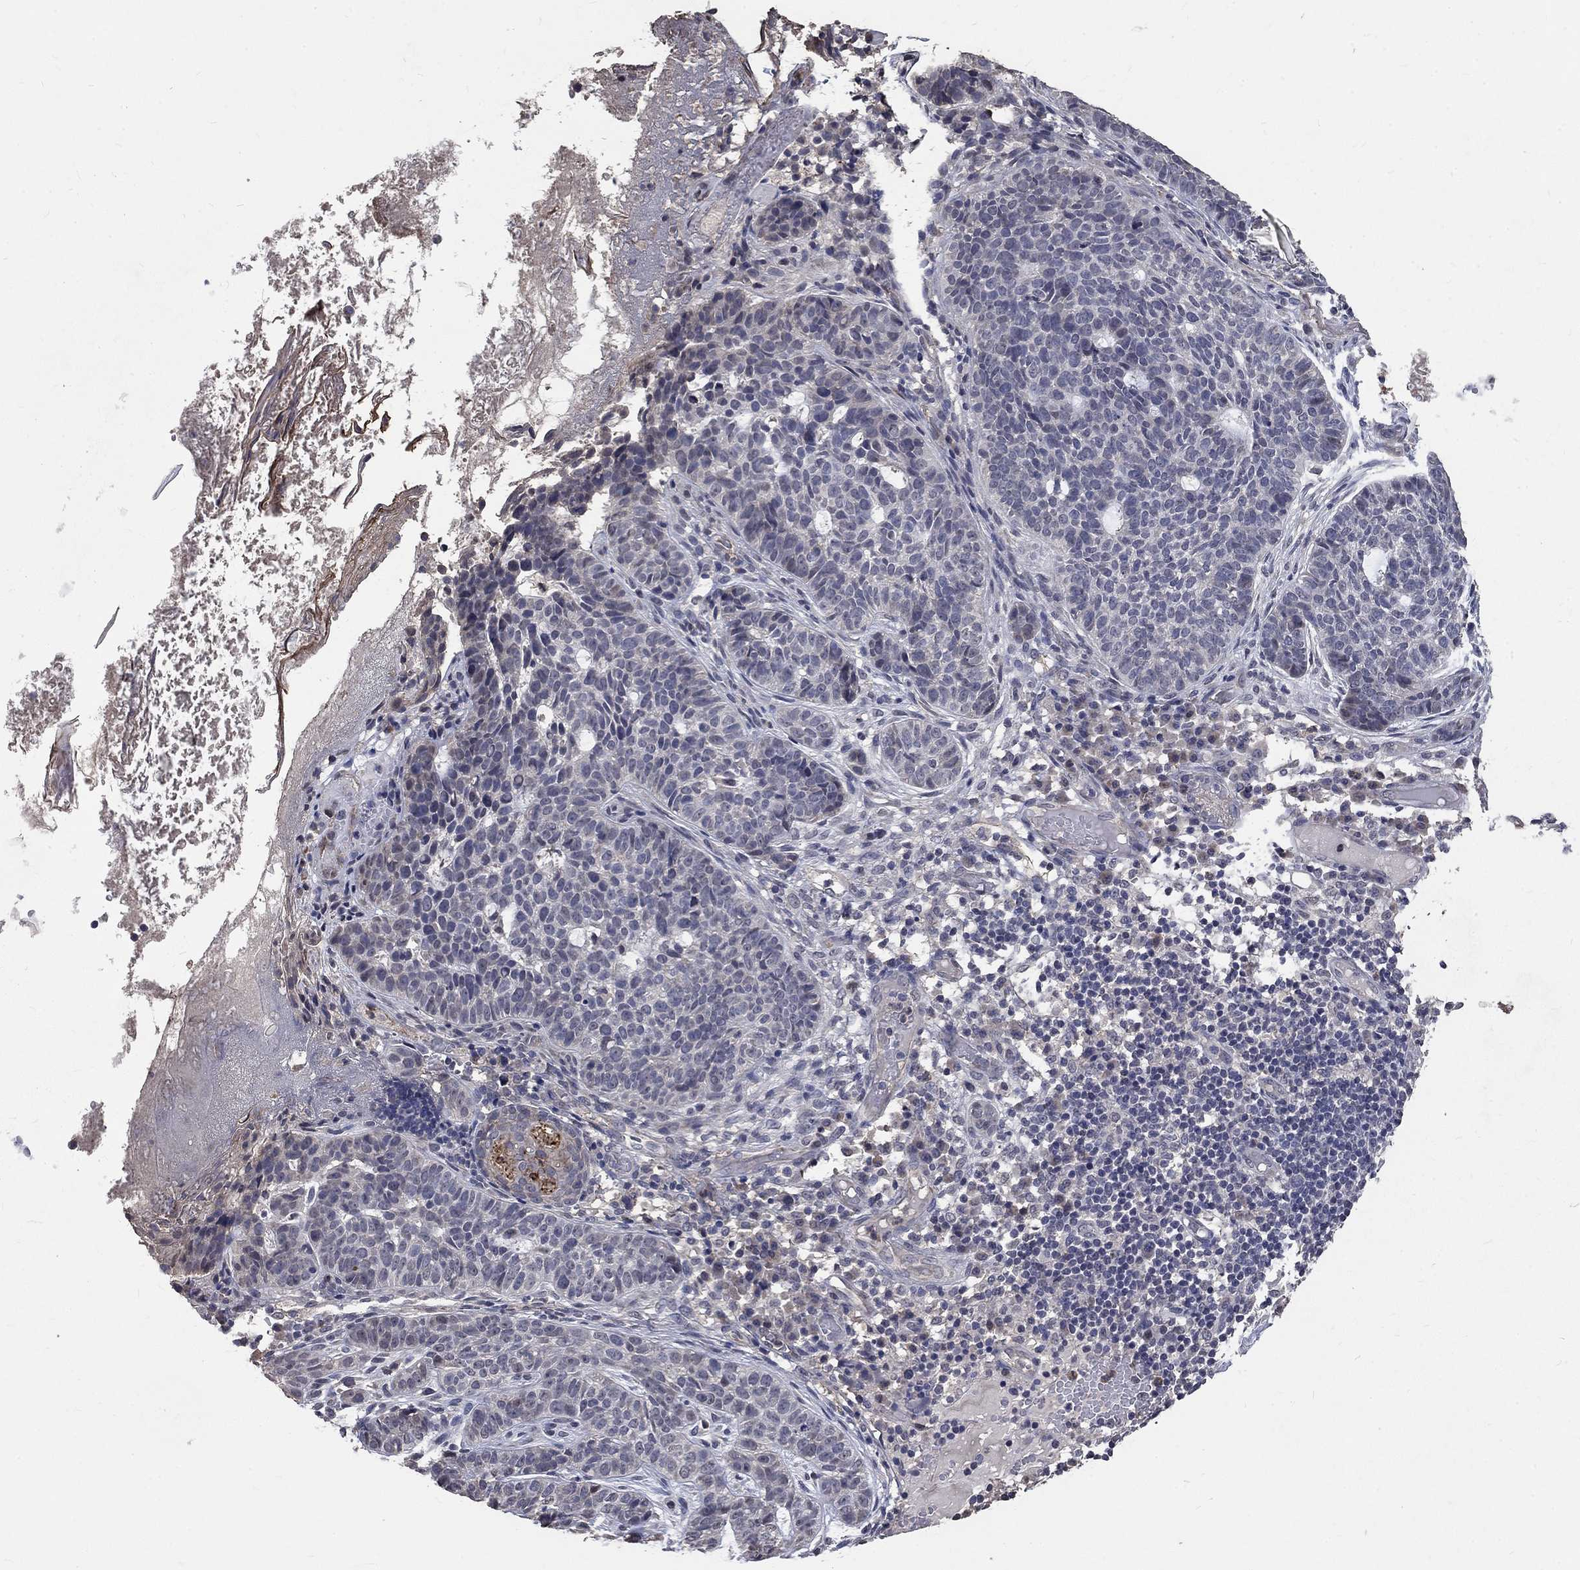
{"staining": {"intensity": "negative", "quantity": "none", "location": "none"}, "tissue": "skin cancer", "cell_type": "Tumor cells", "image_type": "cancer", "snomed": [{"axis": "morphology", "description": "Basal cell carcinoma"}, {"axis": "topography", "description": "Skin"}], "caption": "Image shows no protein staining in tumor cells of skin cancer tissue.", "gene": "CHST5", "patient": {"sex": "female", "age": 69}}